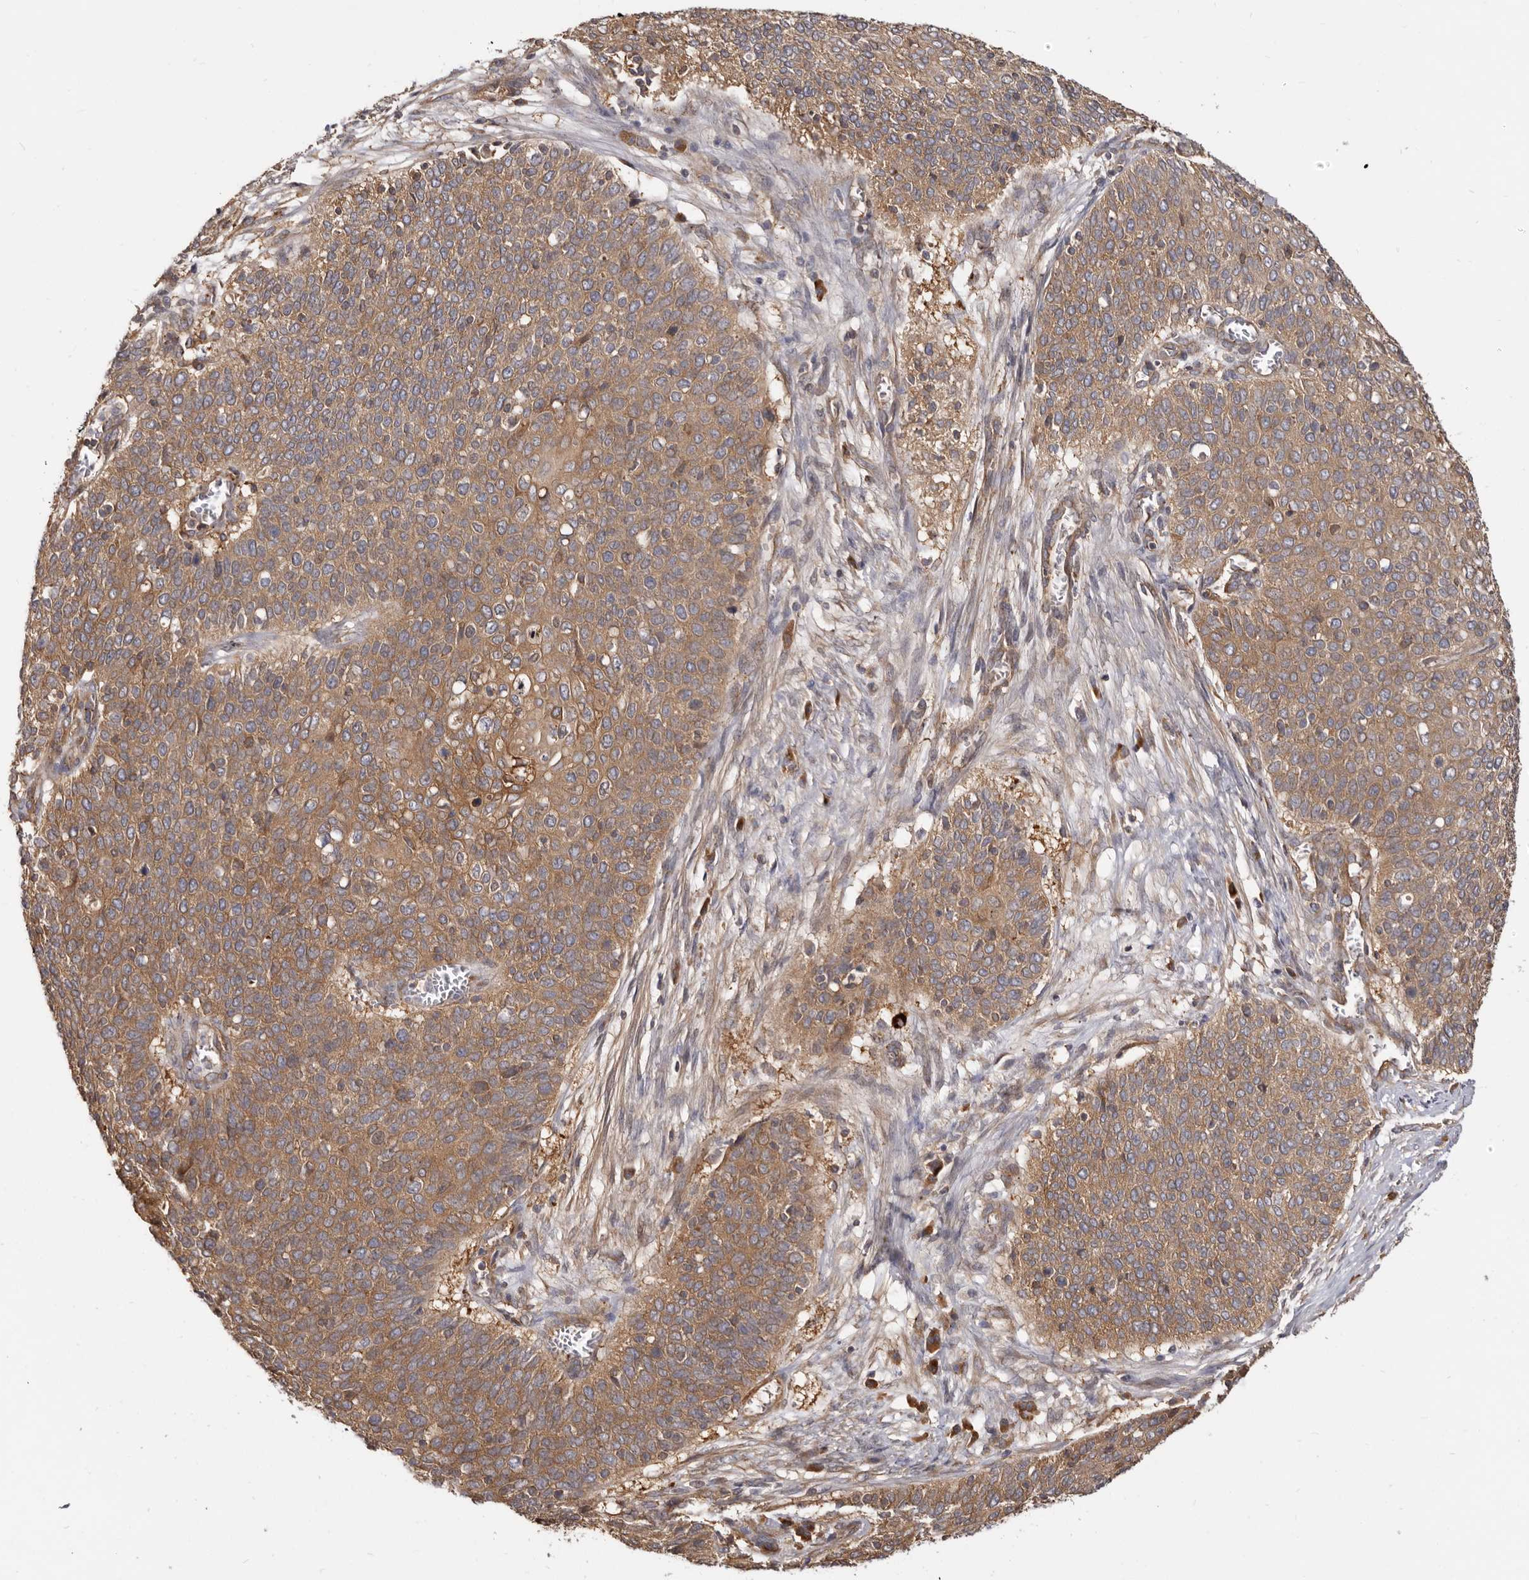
{"staining": {"intensity": "moderate", "quantity": ">75%", "location": "cytoplasmic/membranous"}, "tissue": "cervical cancer", "cell_type": "Tumor cells", "image_type": "cancer", "snomed": [{"axis": "morphology", "description": "Squamous cell carcinoma, NOS"}, {"axis": "topography", "description": "Cervix"}], "caption": "Protein expression analysis of squamous cell carcinoma (cervical) reveals moderate cytoplasmic/membranous positivity in approximately >75% of tumor cells.", "gene": "ADAMTS20", "patient": {"sex": "female", "age": 39}}